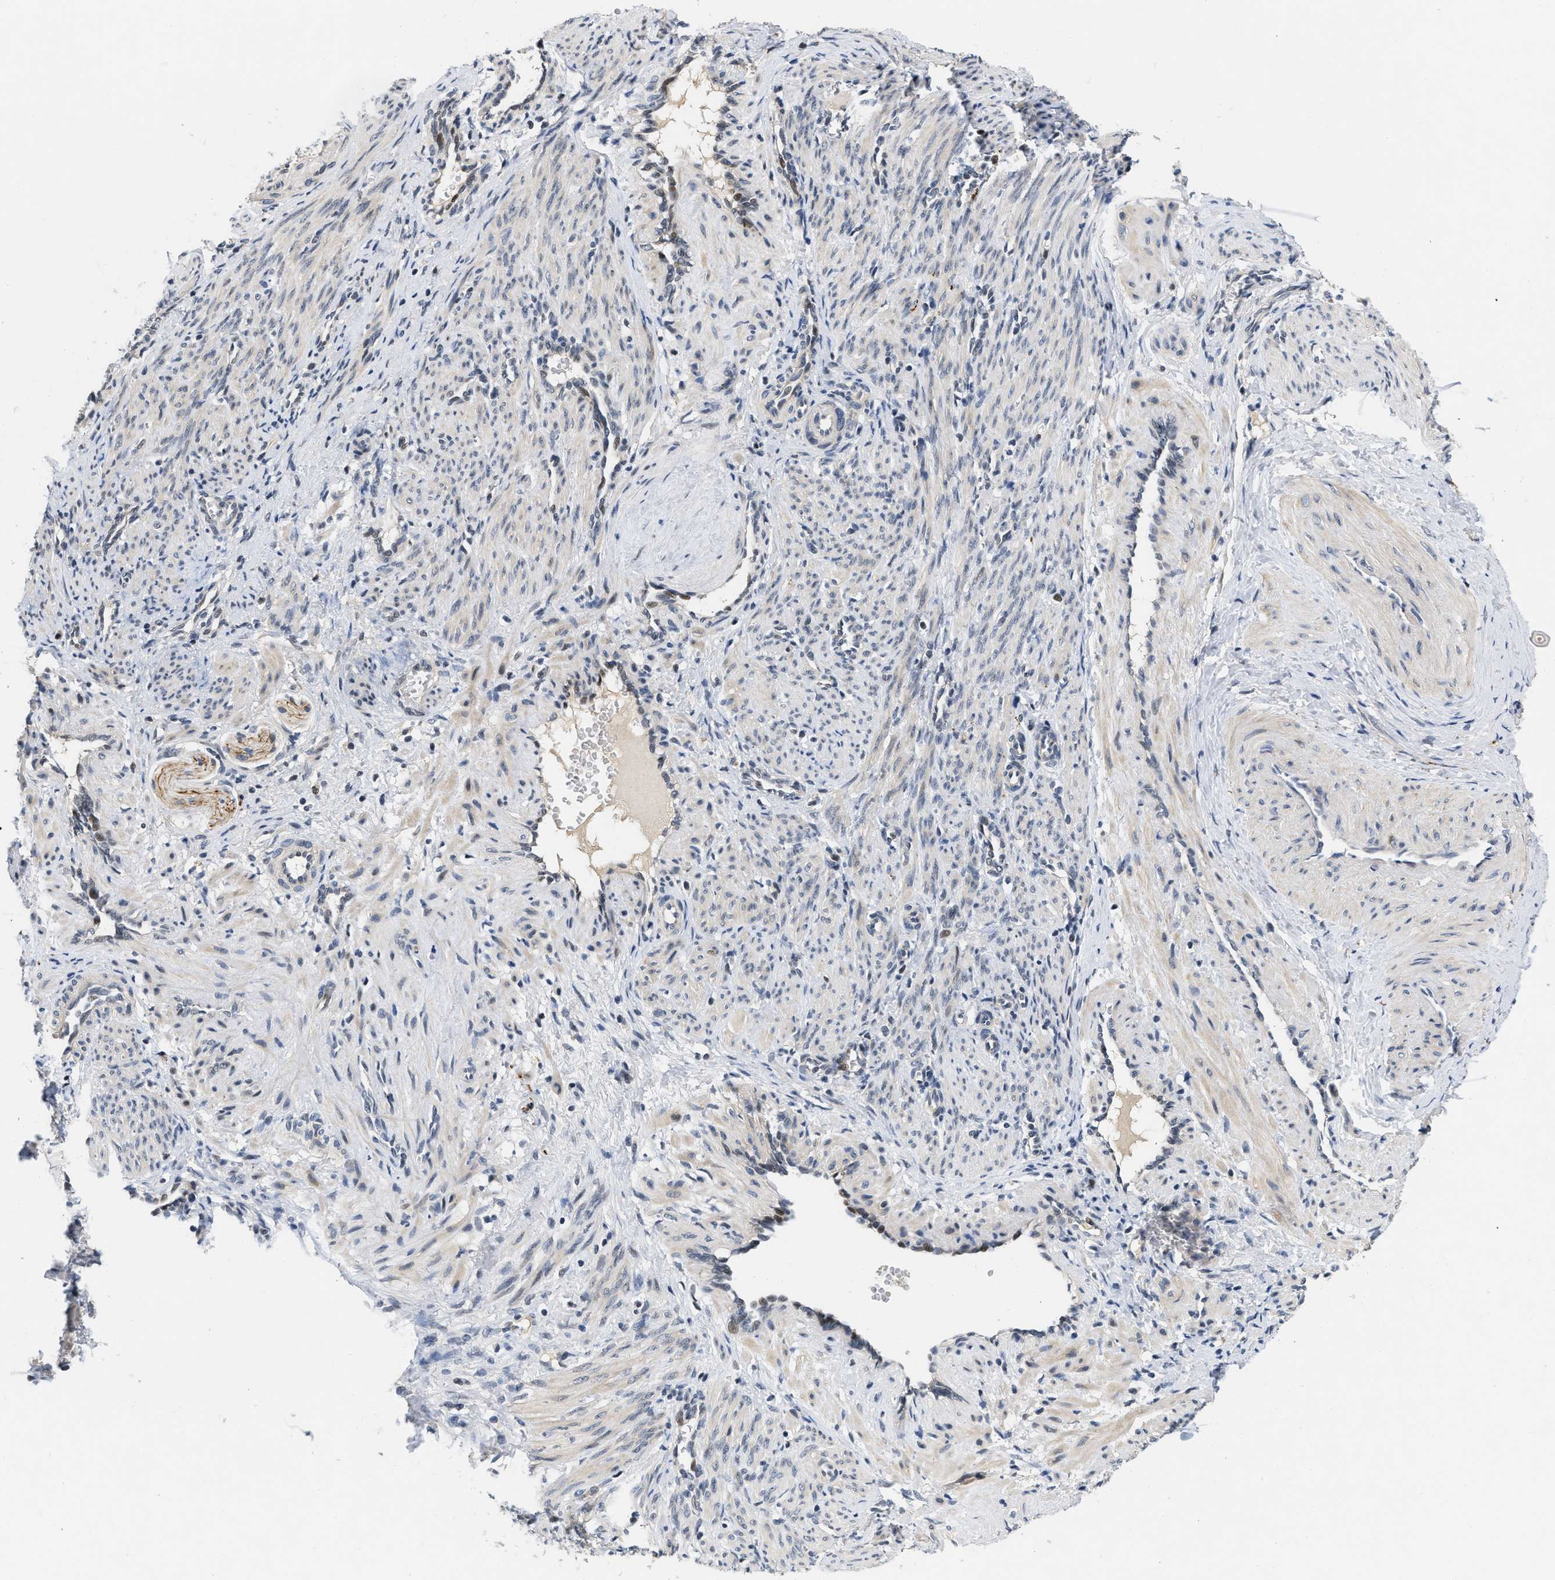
{"staining": {"intensity": "negative", "quantity": "none", "location": "none"}, "tissue": "smooth muscle", "cell_type": "Smooth muscle cells", "image_type": "normal", "snomed": [{"axis": "morphology", "description": "Normal tissue, NOS"}, {"axis": "topography", "description": "Endometrium"}], "caption": "Immunohistochemistry (IHC) micrograph of normal human smooth muscle stained for a protein (brown), which shows no expression in smooth muscle cells.", "gene": "VIP", "patient": {"sex": "female", "age": 33}}